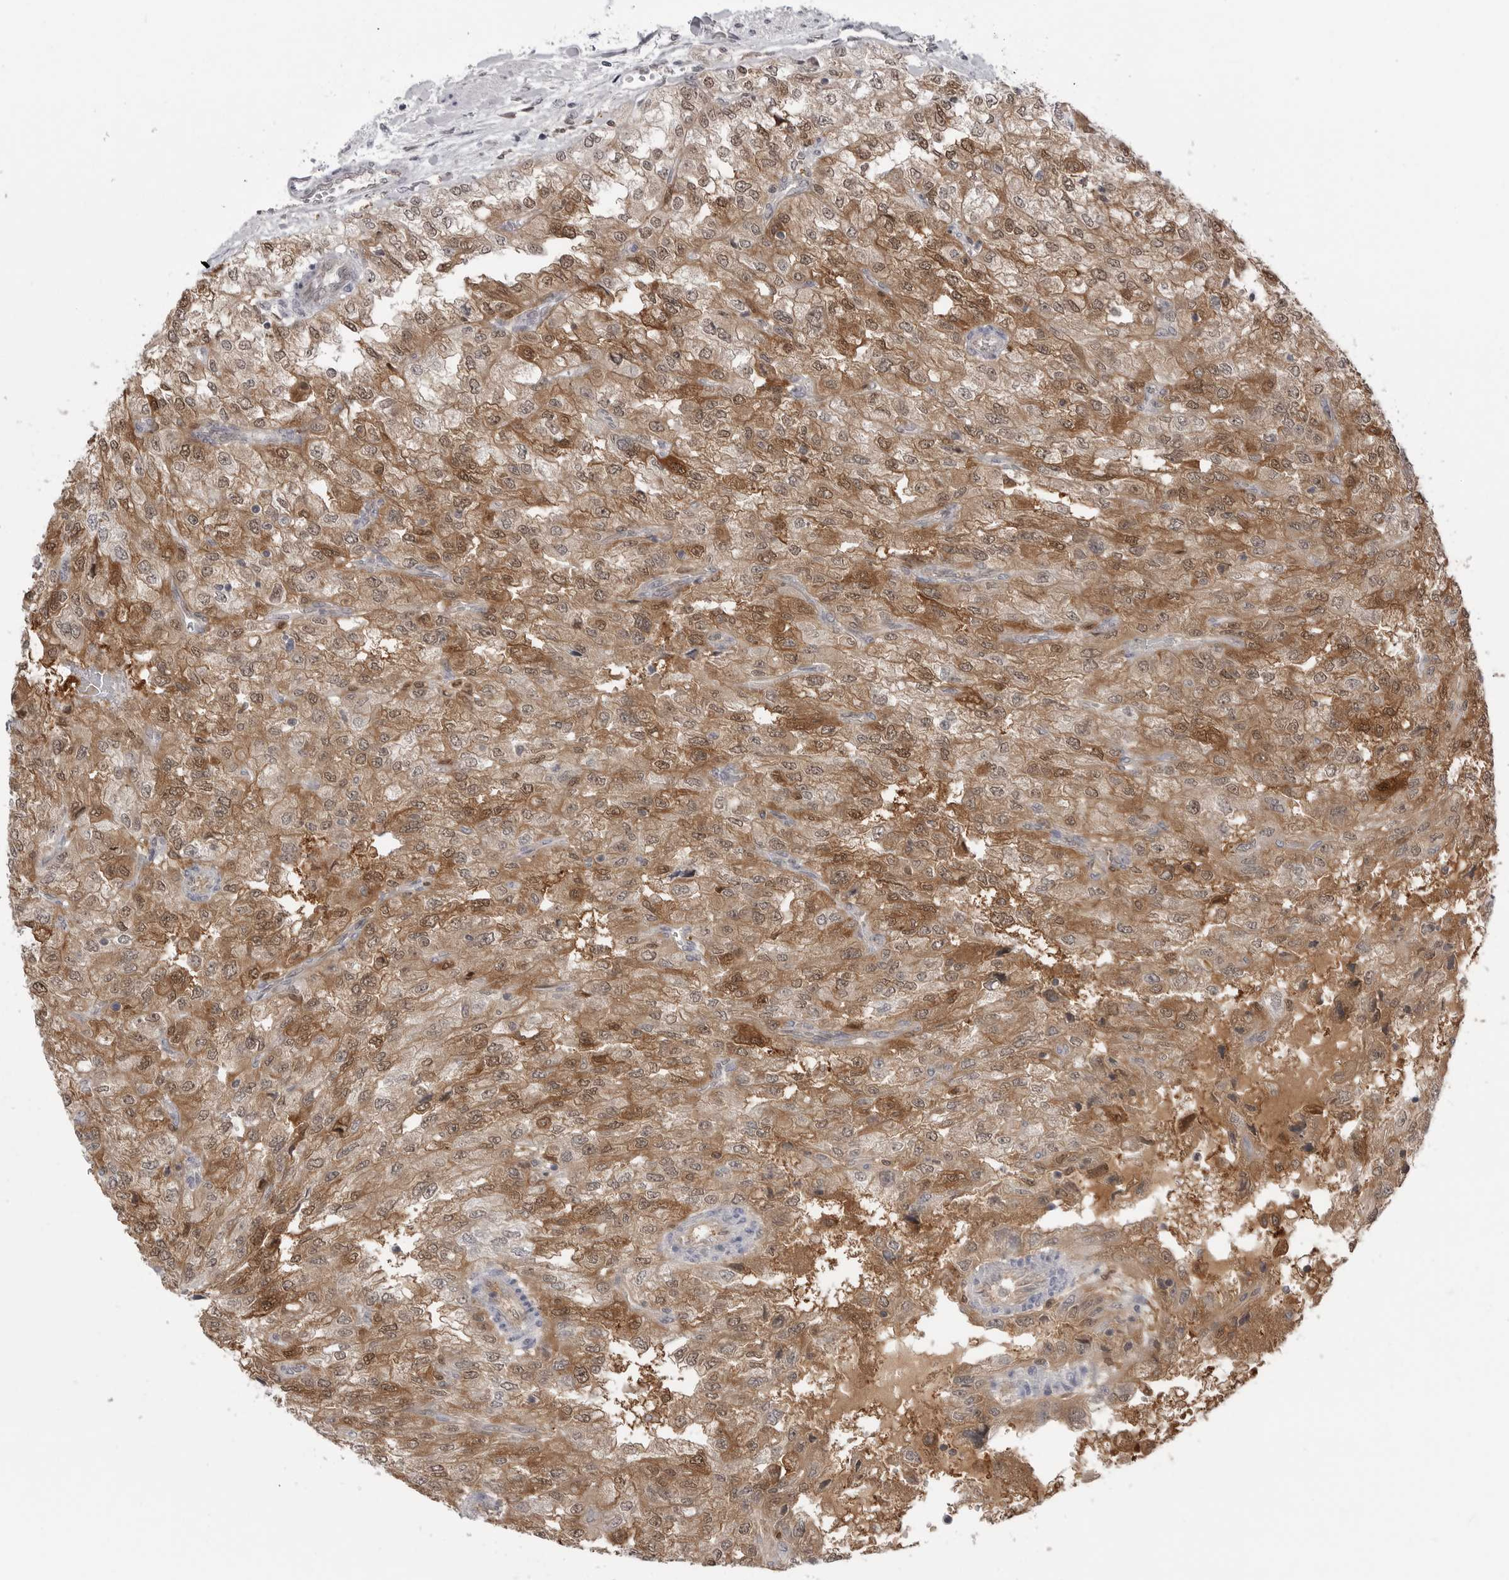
{"staining": {"intensity": "moderate", "quantity": ">75%", "location": "cytoplasmic/membranous,nuclear"}, "tissue": "renal cancer", "cell_type": "Tumor cells", "image_type": "cancer", "snomed": [{"axis": "morphology", "description": "Adenocarcinoma, NOS"}, {"axis": "topography", "description": "Kidney"}], "caption": "Moderate cytoplasmic/membranous and nuclear positivity is present in approximately >75% of tumor cells in renal cancer.", "gene": "PNPO", "patient": {"sex": "female", "age": 54}}